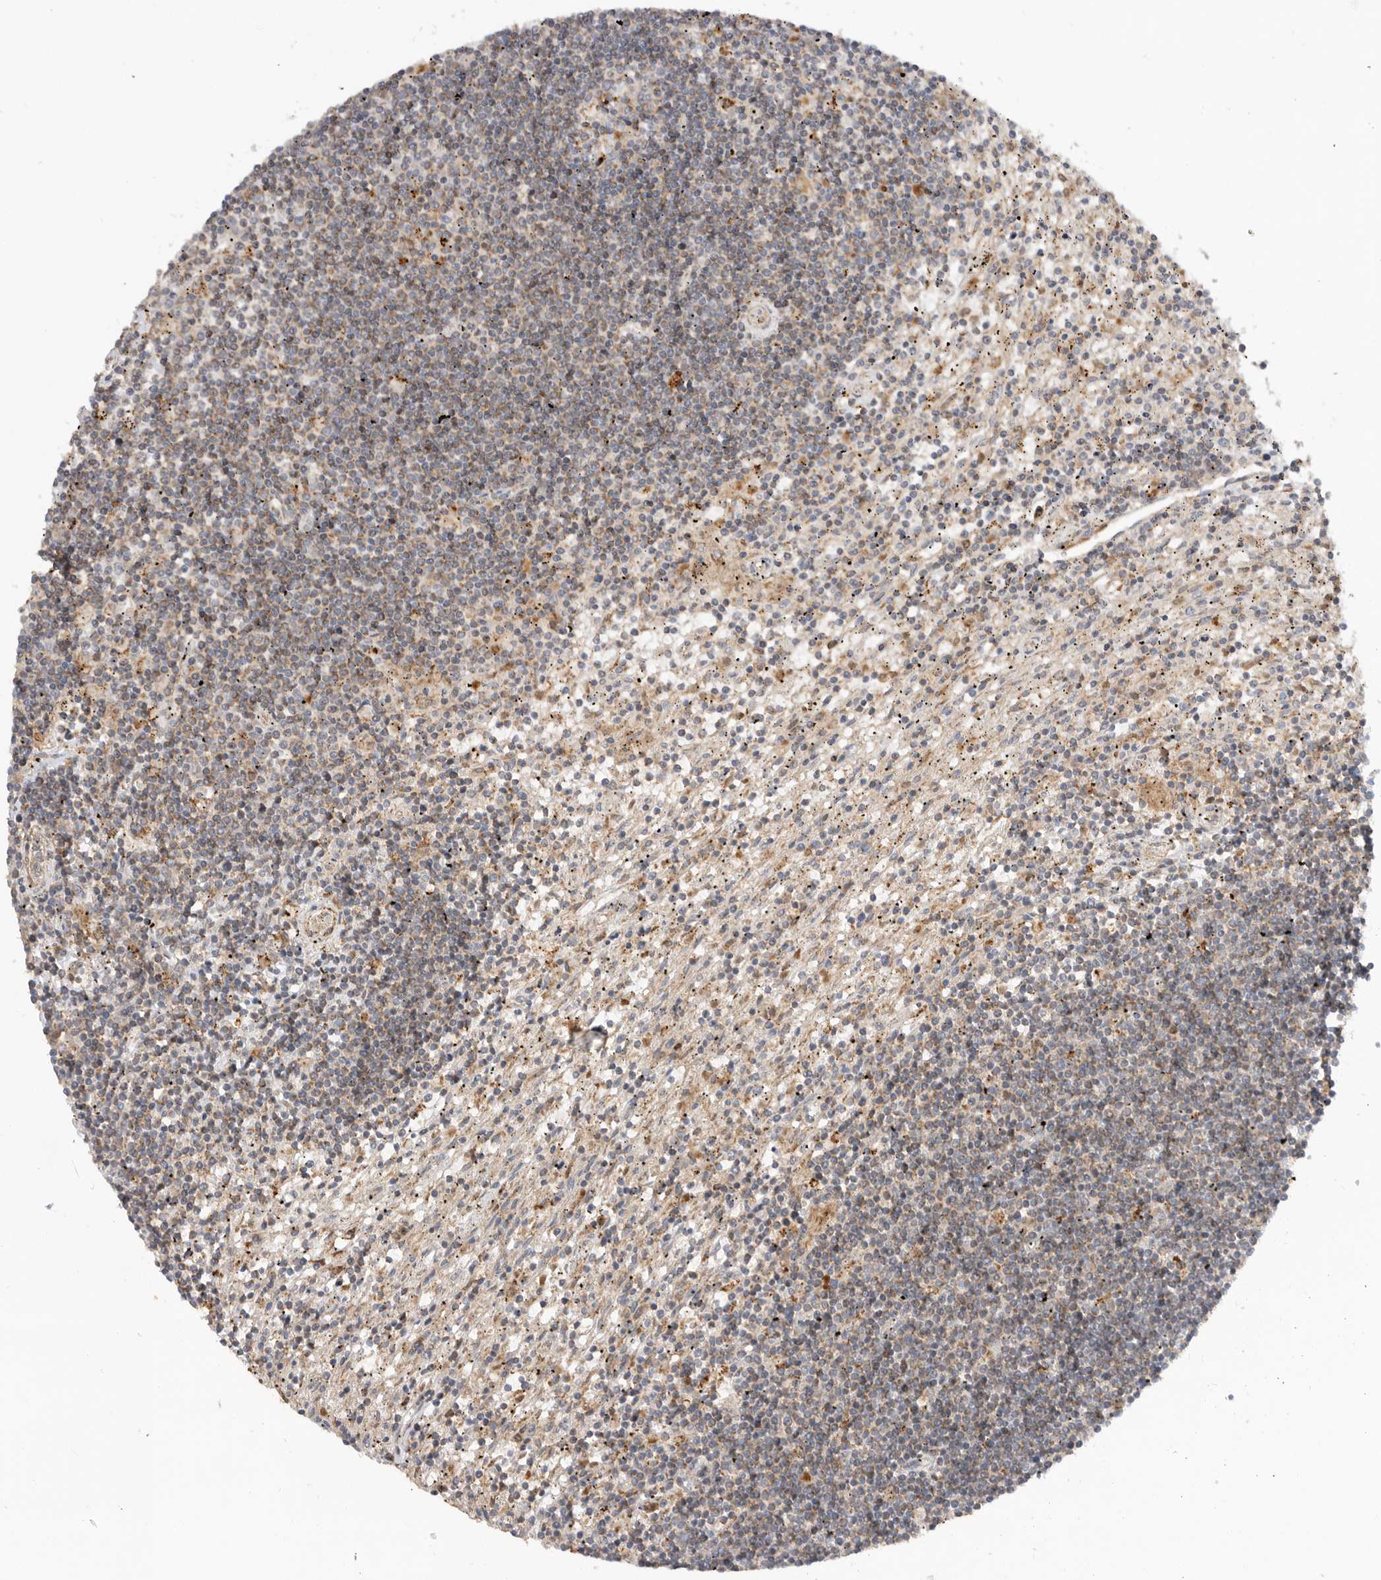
{"staining": {"intensity": "weak", "quantity": ">75%", "location": "cytoplasmic/membranous"}, "tissue": "lymphoma", "cell_type": "Tumor cells", "image_type": "cancer", "snomed": [{"axis": "morphology", "description": "Malignant lymphoma, non-Hodgkin's type, Low grade"}, {"axis": "topography", "description": "Spleen"}], "caption": "Weak cytoplasmic/membranous protein positivity is identified in about >75% of tumor cells in lymphoma.", "gene": "GNE", "patient": {"sex": "male", "age": 76}}